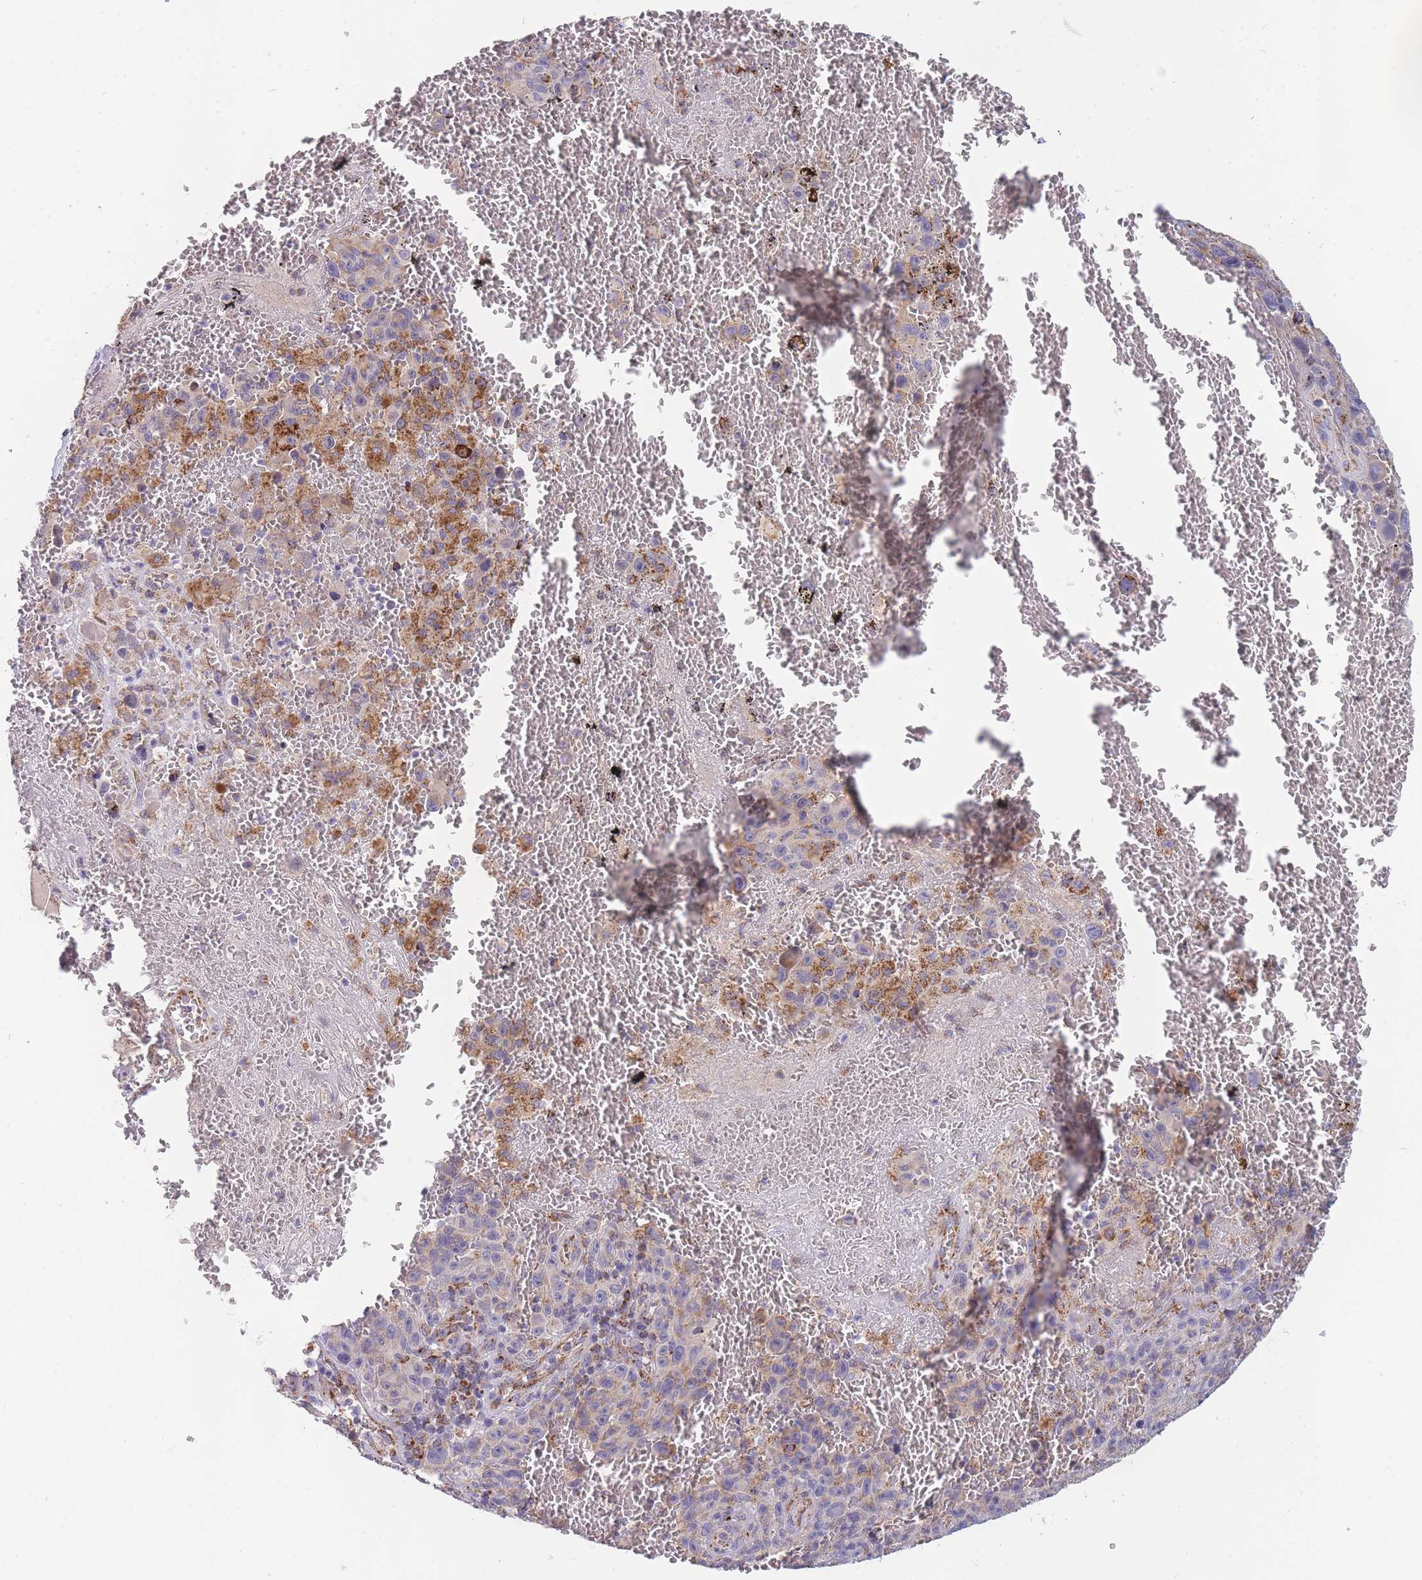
{"staining": {"intensity": "moderate", "quantity": "<25%", "location": "cytoplasmic/membranous"}, "tissue": "melanoma", "cell_type": "Tumor cells", "image_type": "cancer", "snomed": [{"axis": "morphology", "description": "Malignant melanoma, NOS"}, {"axis": "topography", "description": "Skin"}], "caption": "A brown stain shows moderate cytoplasmic/membranous expression of a protein in human malignant melanoma tumor cells.", "gene": "MRPS11", "patient": {"sex": "female", "age": 82}}